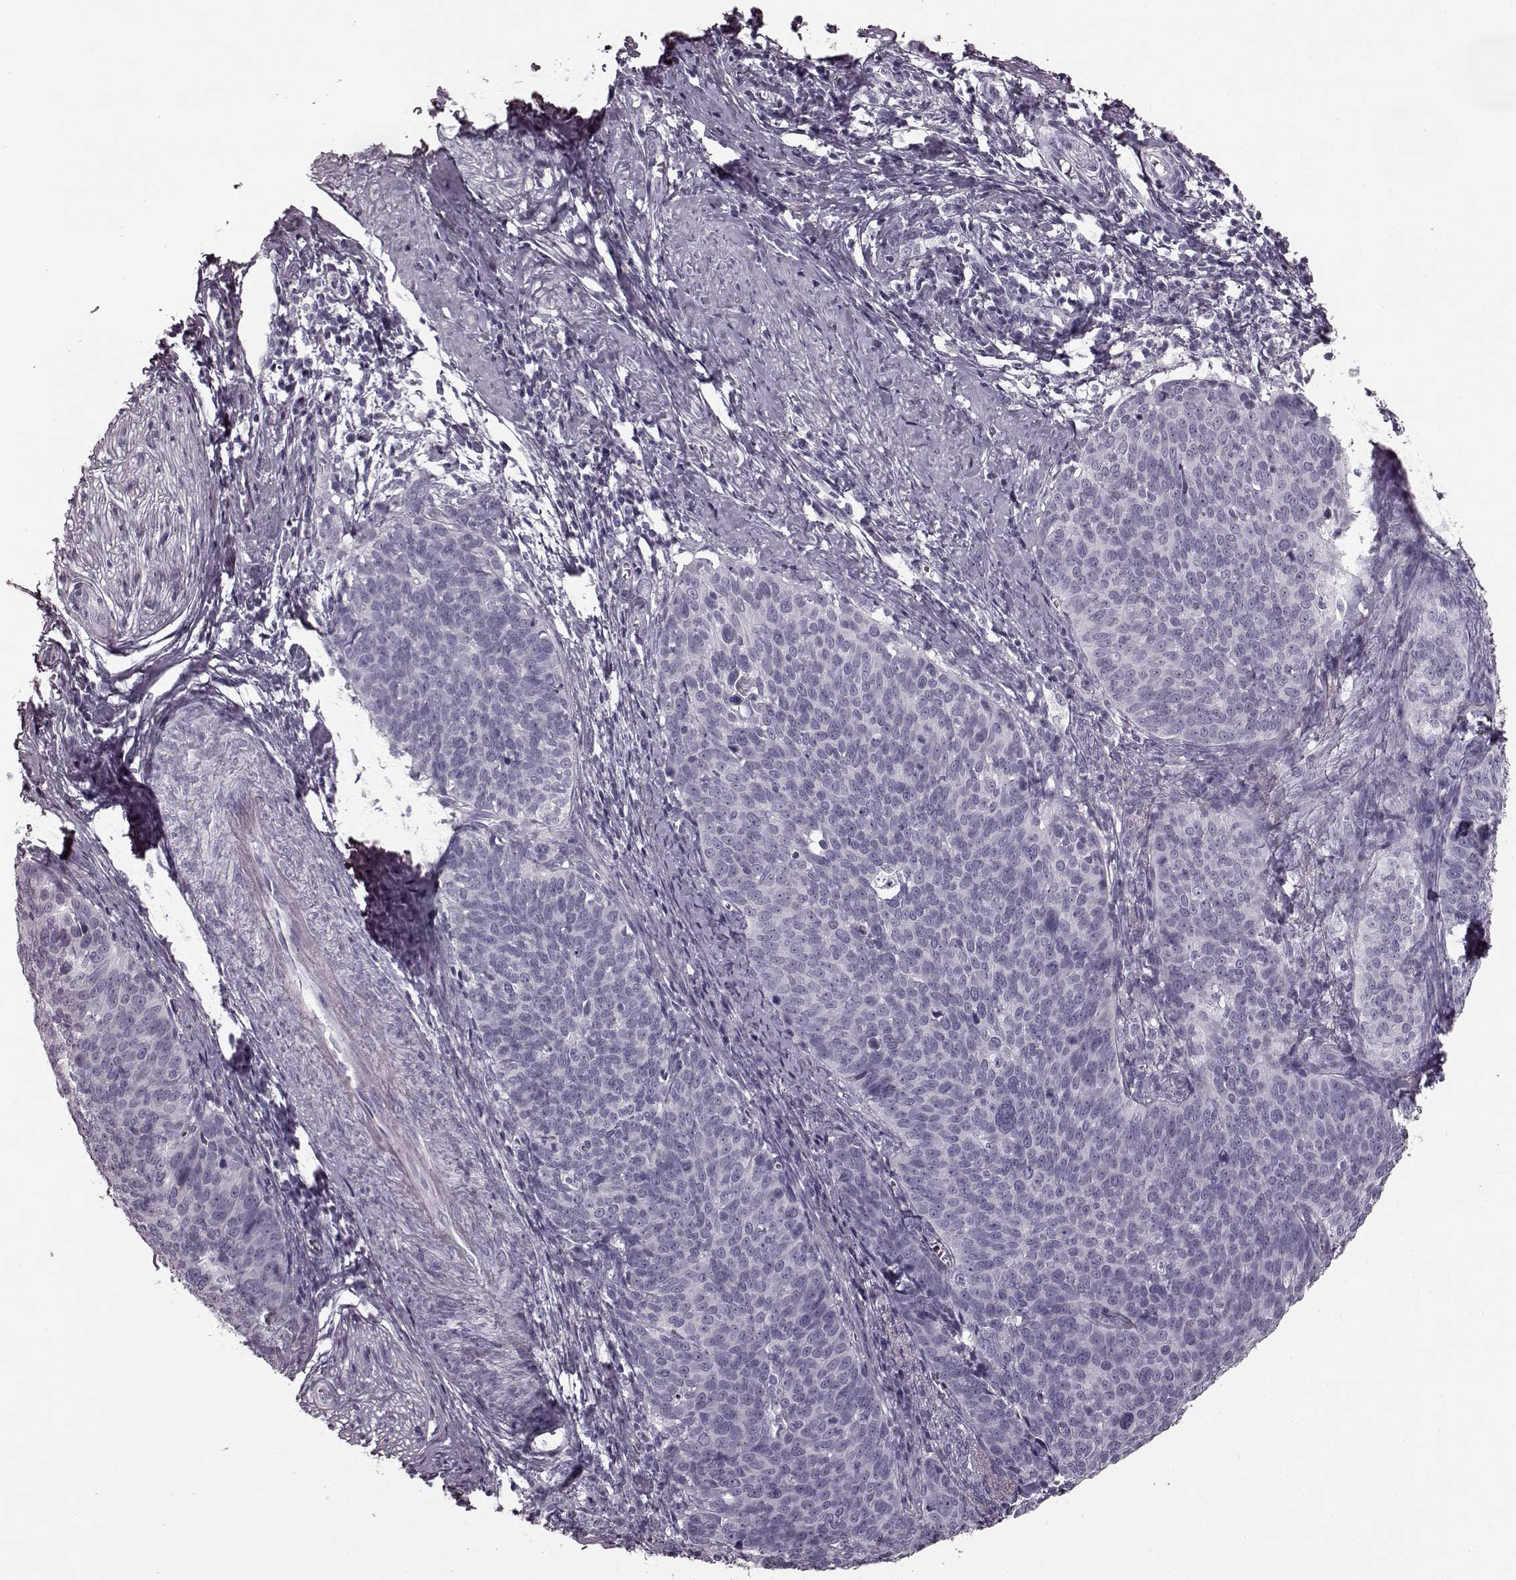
{"staining": {"intensity": "negative", "quantity": "none", "location": "none"}, "tissue": "cervical cancer", "cell_type": "Tumor cells", "image_type": "cancer", "snomed": [{"axis": "morphology", "description": "Normal tissue, NOS"}, {"axis": "morphology", "description": "Squamous cell carcinoma, NOS"}, {"axis": "topography", "description": "Cervix"}], "caption": "An immunohistochemistry histopathology image of cervical squamous cell carcinoma is shown. There is no staining in tumor cells of cervical squamous cell carcinoma.", "gene": "TRPM1", "patient": {"sex": "female", "age": 39}}